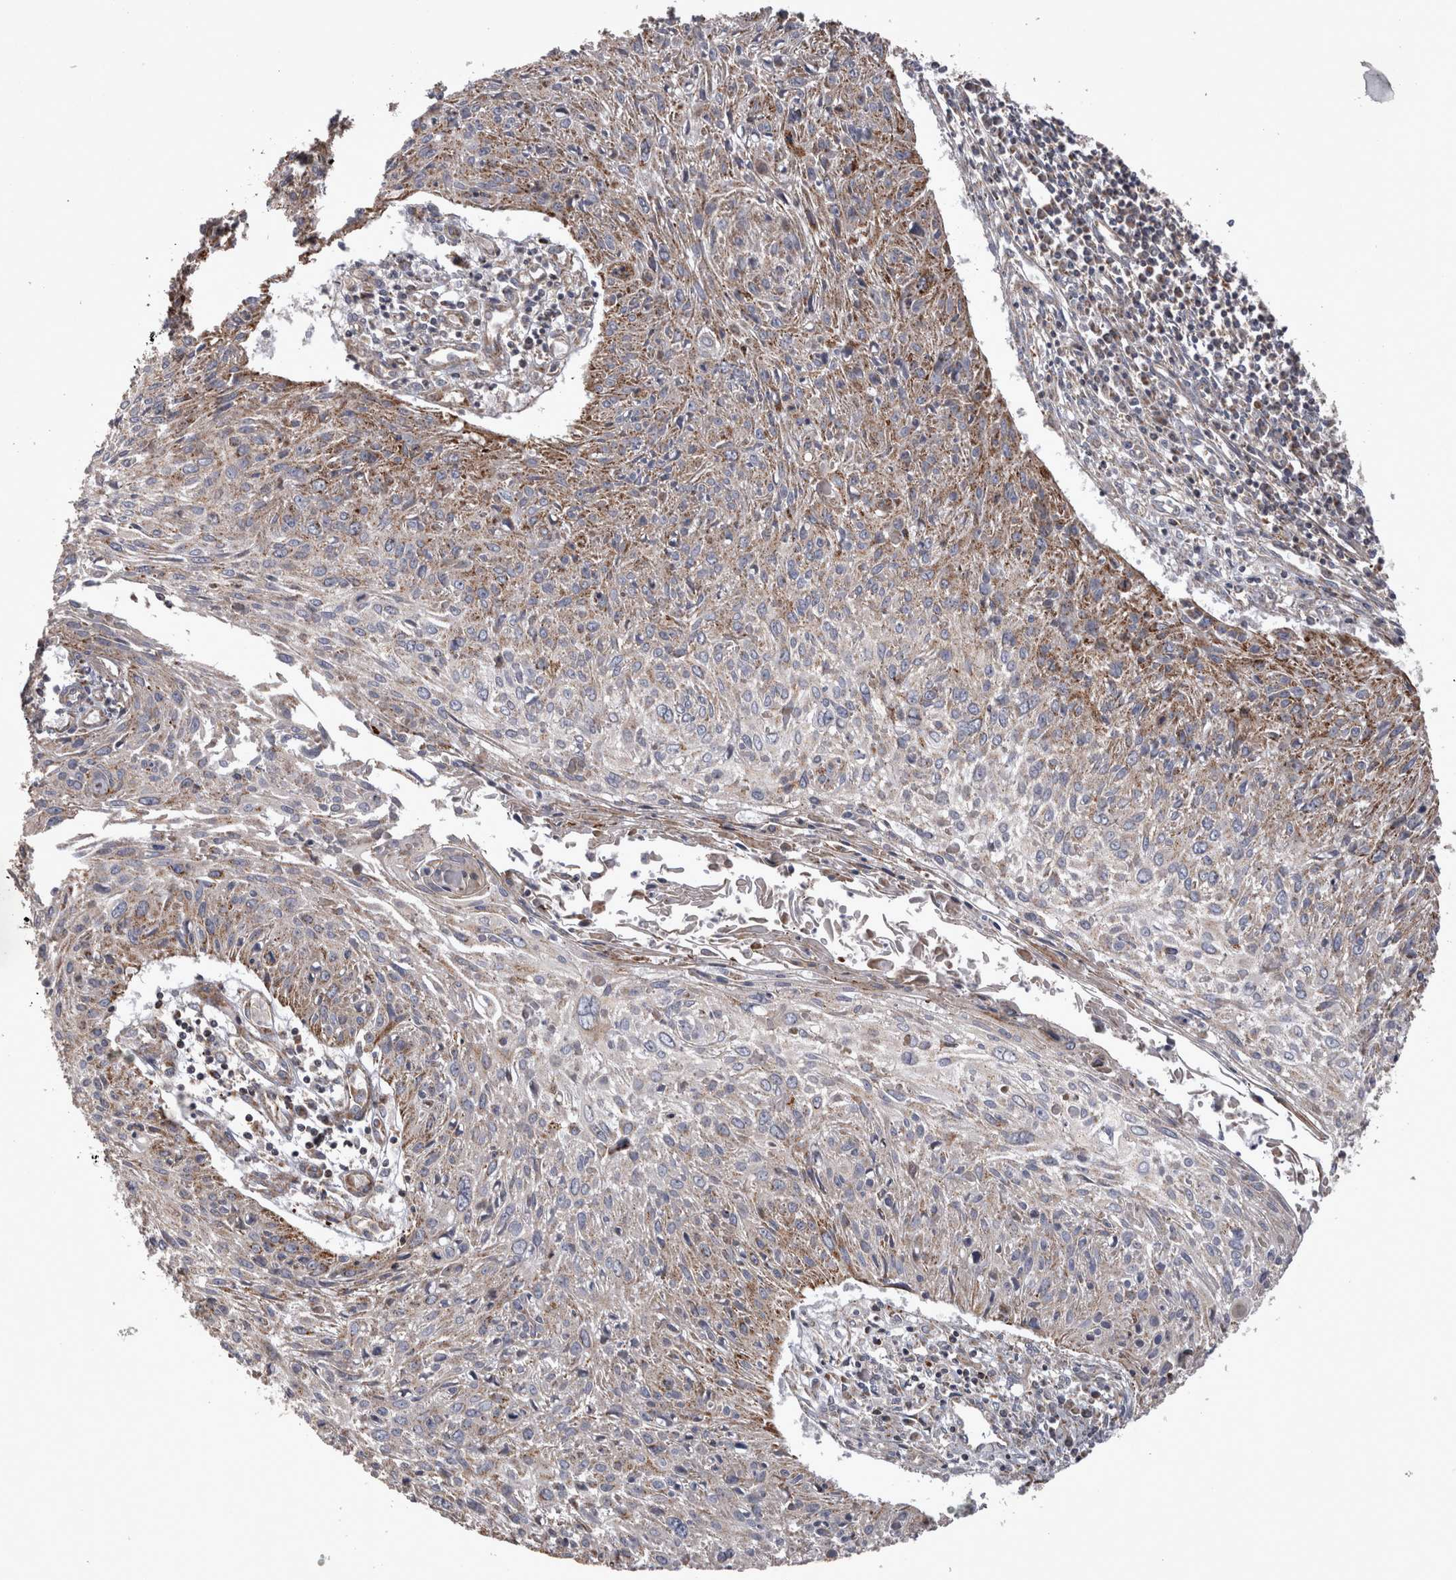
{"staining": {"intensity": "moderate", "quantity": ">75%", "location": "cytoplasmic/membranous"}, "tissue": "cervical cancer", "cell_type": "Tumor cells", "image_type": "cancer", "snomed": [{"axis": "morphology", "description": "Squamous cell carcinoma, NOS"}, {"axis": "topography", "description": "Cervix"}], "caption": "Human cervical cancer (squamous cell carcinoma) stained with a brown dye reveals moderate cytoplasmic/membranous positive expression in about >75% of tumor cells.", "gene": "TSPOAP1", "patient": {"sex": "female", "age": 51}}